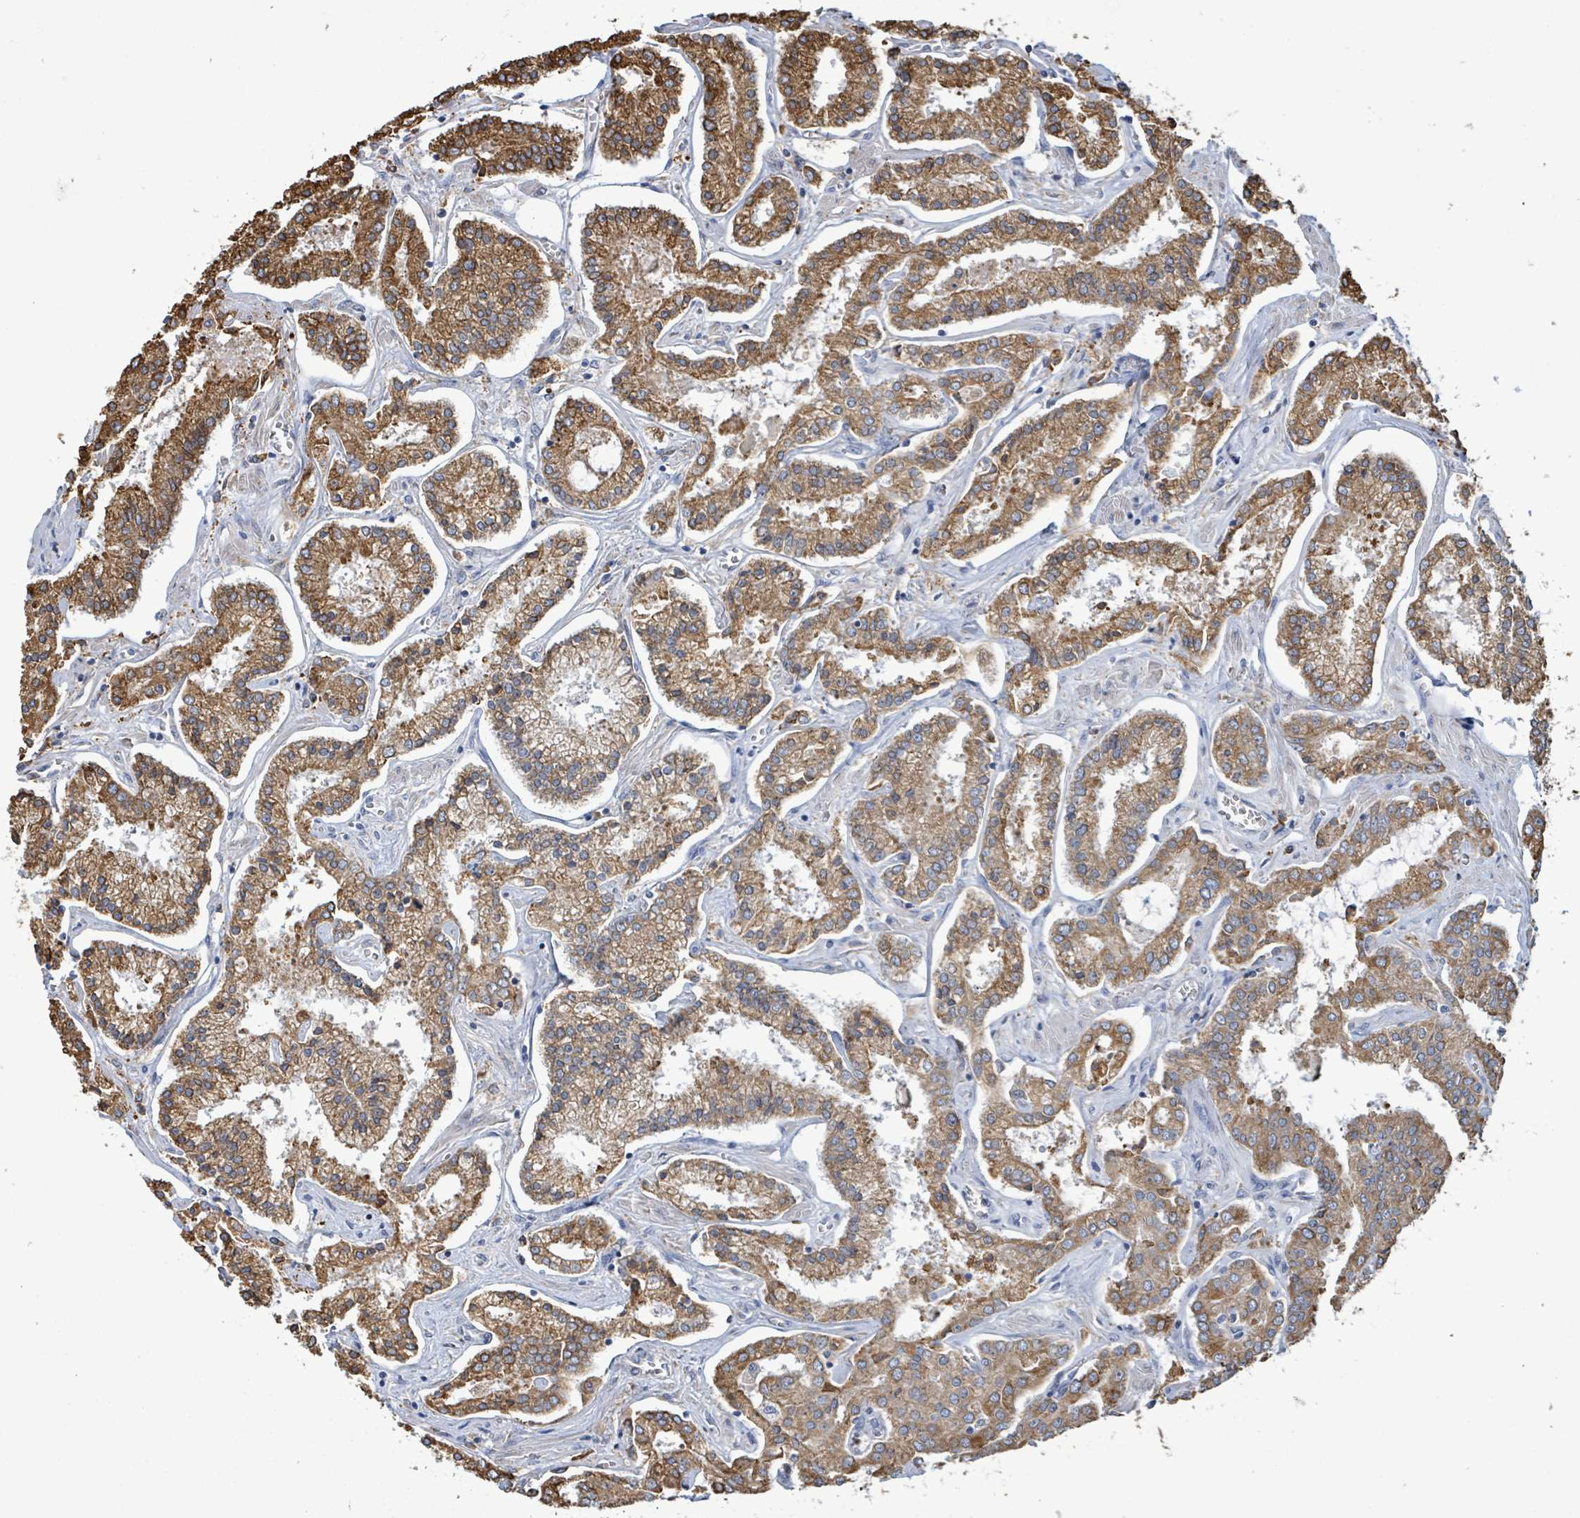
{"staining": {"intensity": "moderate", "quantity": ">75%", "location": "cytoplasmic/membranous"}, "tissue": "prostate cancer", "cell_type": "Tumor cells", "image_type": "cancer", "snomed": [{"axis": "morphology", "description": "Adenocarcinoma, High grade"}, {"axis": "topography", "description": "Prostate"}], "caption": "This histopathology image exhibits prostate cancer stained with immunohistochemistry to label a protein in brown. The cytoplasmic/membranous of tumor cells show moderate positivity for the protein. Nuclei are counter-stained blue.", "gene": "RFPL4A", "patient": {"sex": "male", "age": 71}}